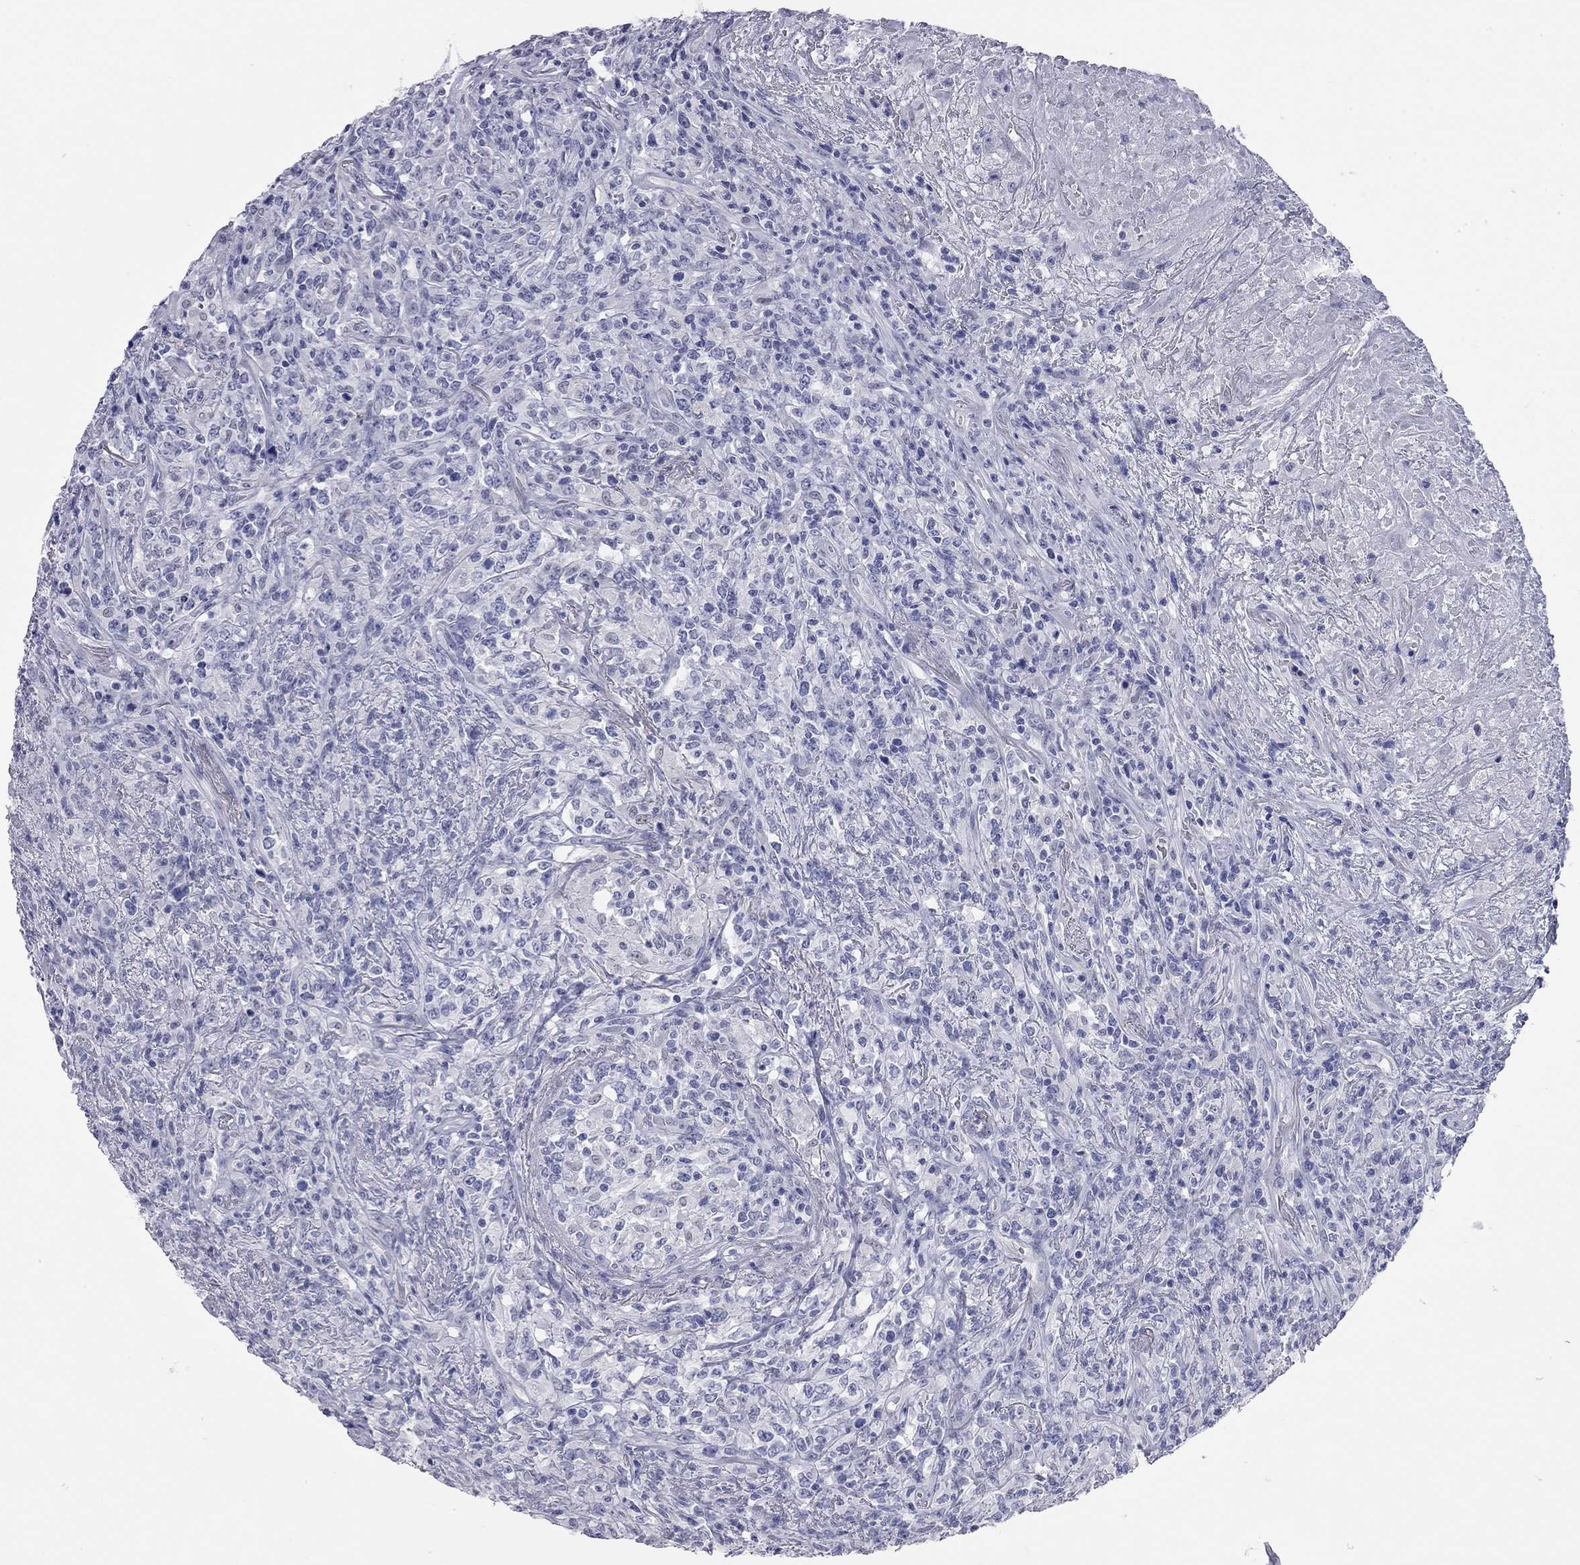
{"staining": {"intensity": "negative", "quantity": "none", "location": "none"}, "tissue": "lymphoma", "cell_type": "Tumor cells", "image_type": "cancer", "snomed": [{"axis": "morphology", "description": "Malignant lymphoma, non-Hodgkin's type, High grade"}, {"axis": "topography", "description": "Lung"}], "caption": "Immunohistochemistry (IHC) image of lymphoma stained for a protein (brown), which demonstrates no positivity in tumor cells. Brightfield microscopy of immunohistochemistry (IHC) stained with DAB (3,3'-diaminobenzidine) (brown) and hematoxylin (blue), captured at high magnification.", "gene": "AK8", "patient": {"sex": "male", "age": 79}}